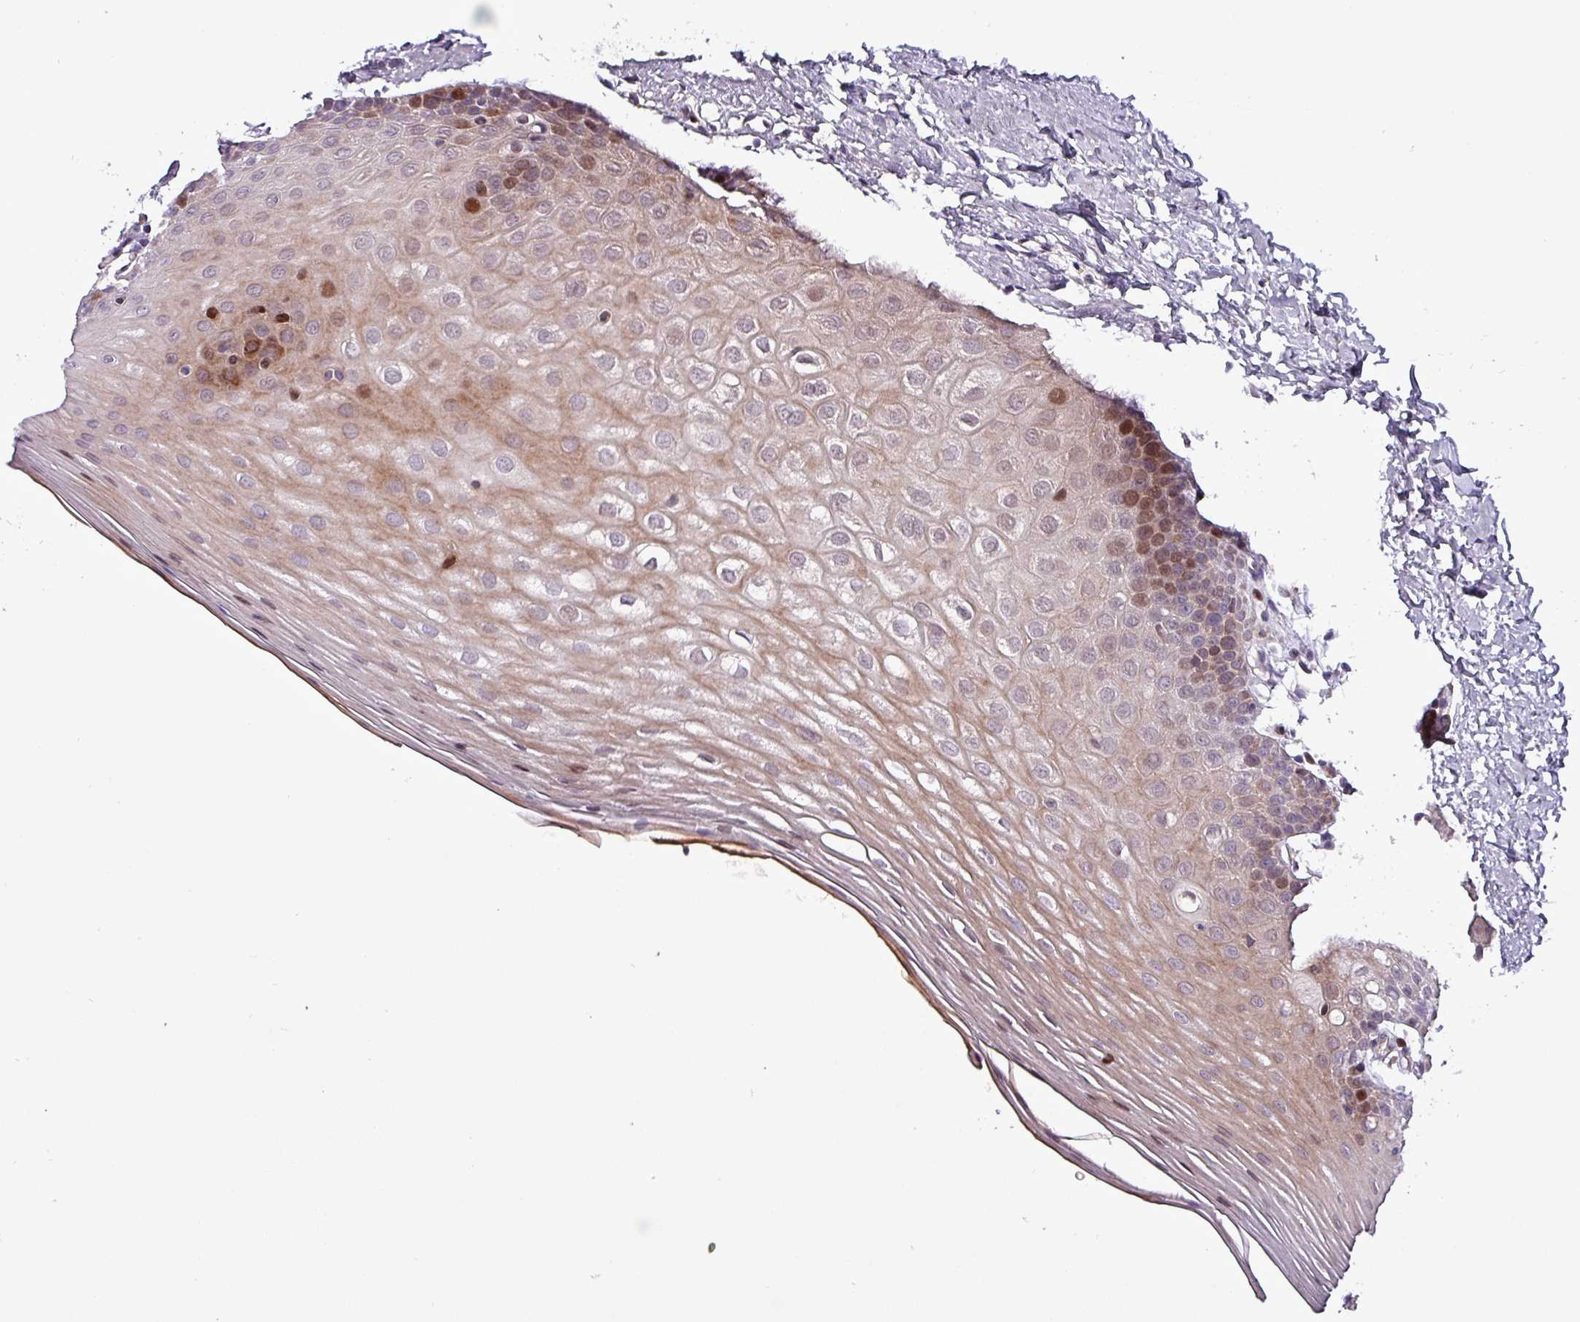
{"staining": {"intensity": "moderate", "quantity": "25%-75%", "location": "cytoplasmic/membranous,nuclear"}, "tissue": "oral mucosa", "cell_type": "Squamous epithelial cells", "image_type": "normal", "snomed": [{"axis": "morphology", "description": "Normal tissue, NOS"}, {"axis": "topography", "description": "Oral tissue"}], "caption": "Squamous epithelial cells show moderate cytoplasmic/membranous,nuclear expression in approximately 25%-75% of cells in normal oral mucosa. (DAB (3,3'-diaminobenzidine) IHC with brightfield microscopy, high magnification).", "gene": "GRAPL", "patient": {"sex": "female", "age": 67}}